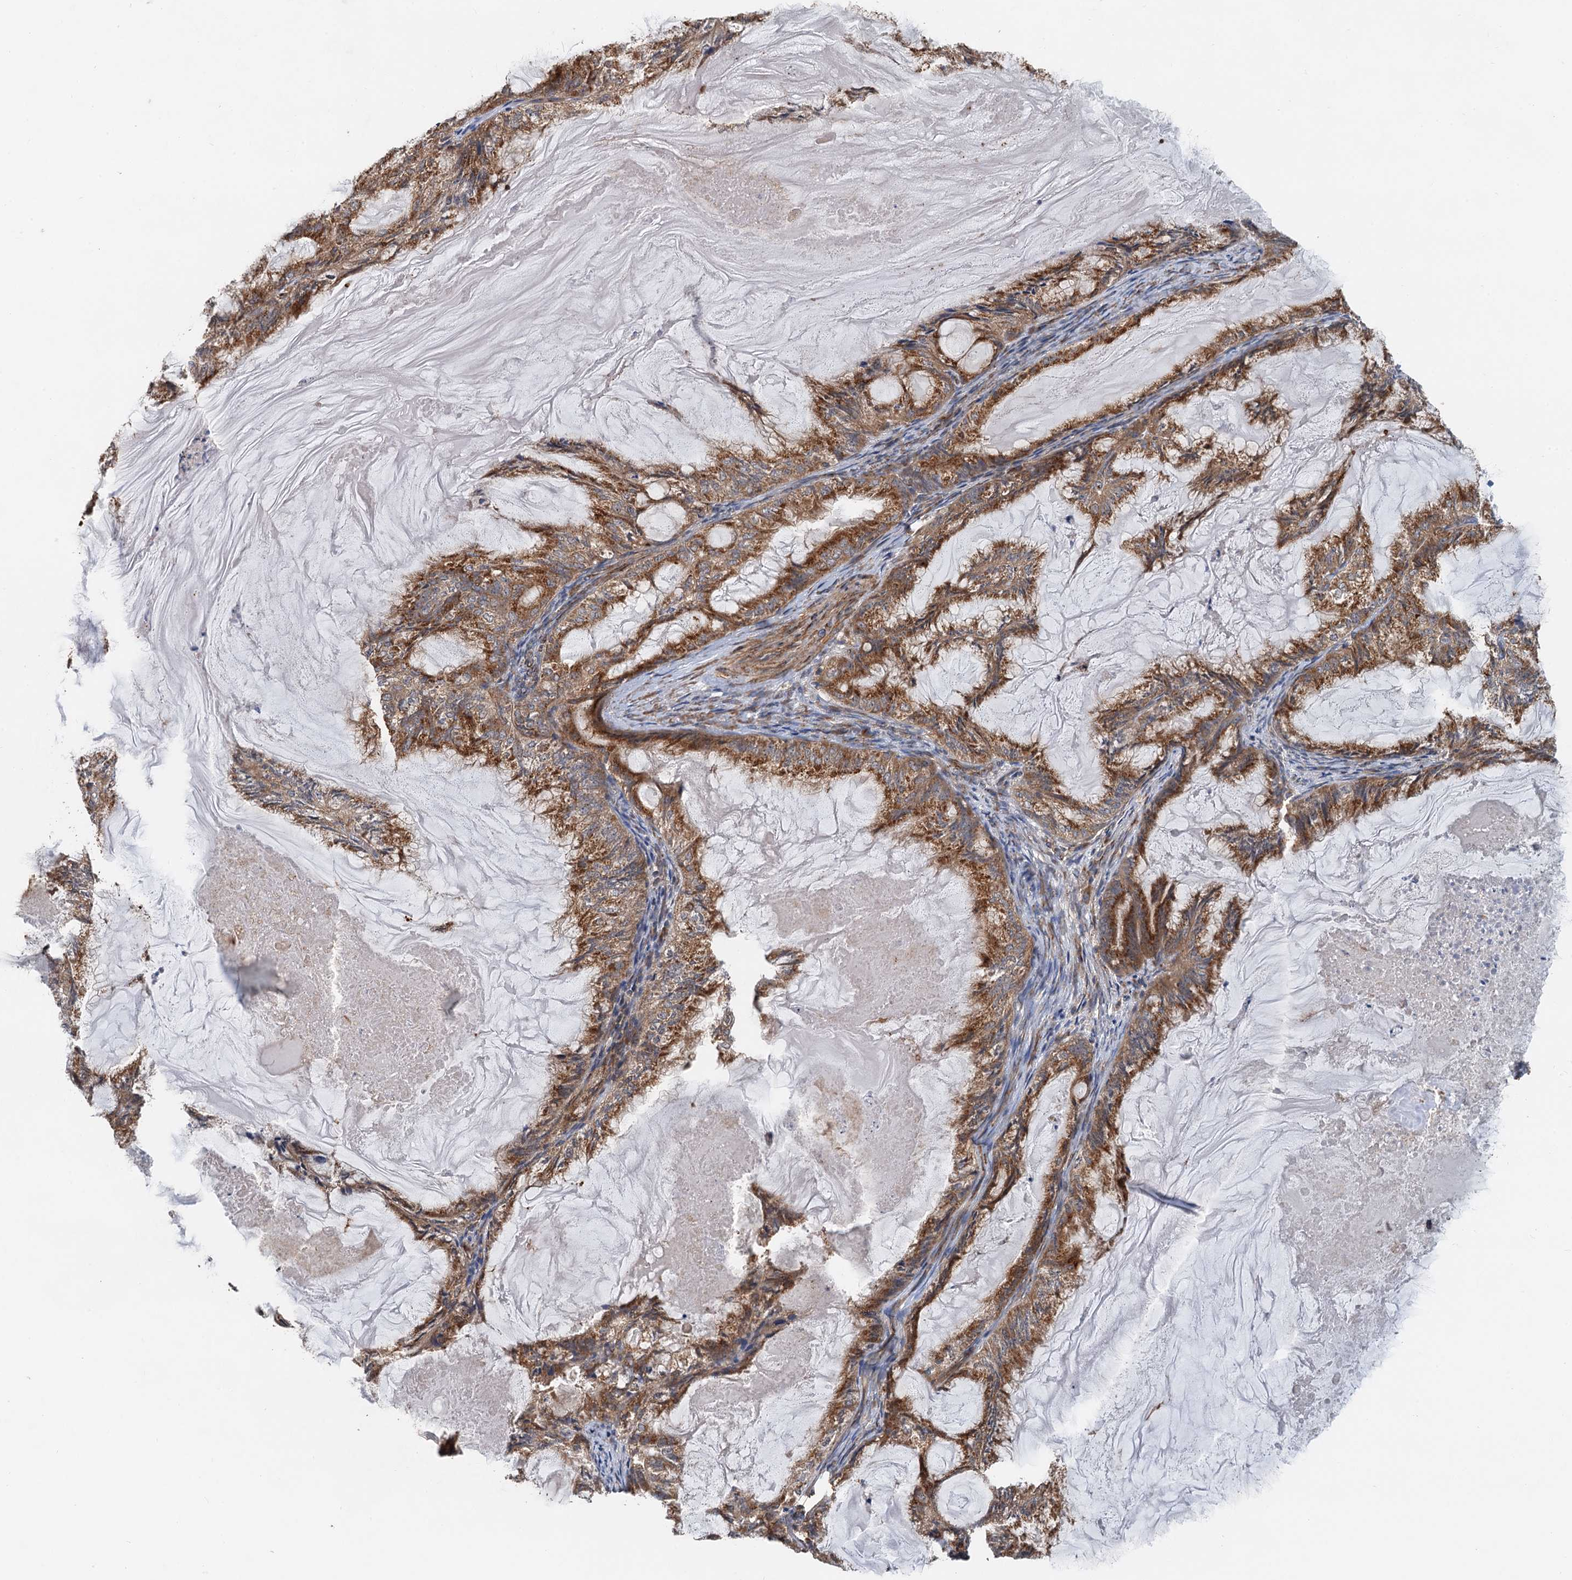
{"staining": {"intensity": "strong", "quantity": ">75%", "location": "cytoplasmic/membranous"}, "tissue": "endometrial cancer", "cell_type": "Tumor cells", "image_type": "cancer", "snomed": [{"axis": "morphology", "description": "Adenocarcinoma, NOS"}, {"axis": "topography", "description": "Endometrium"}], "caption": "Immunohistochemical staining of adenocarcinoma (endometrial) reveals high levels of strong cytoplasmic/membranous protein positivity in approximately >75% of tumor cells.", "gene": "ANKRD26", "patient": {"sex": "female", "age": 86}}